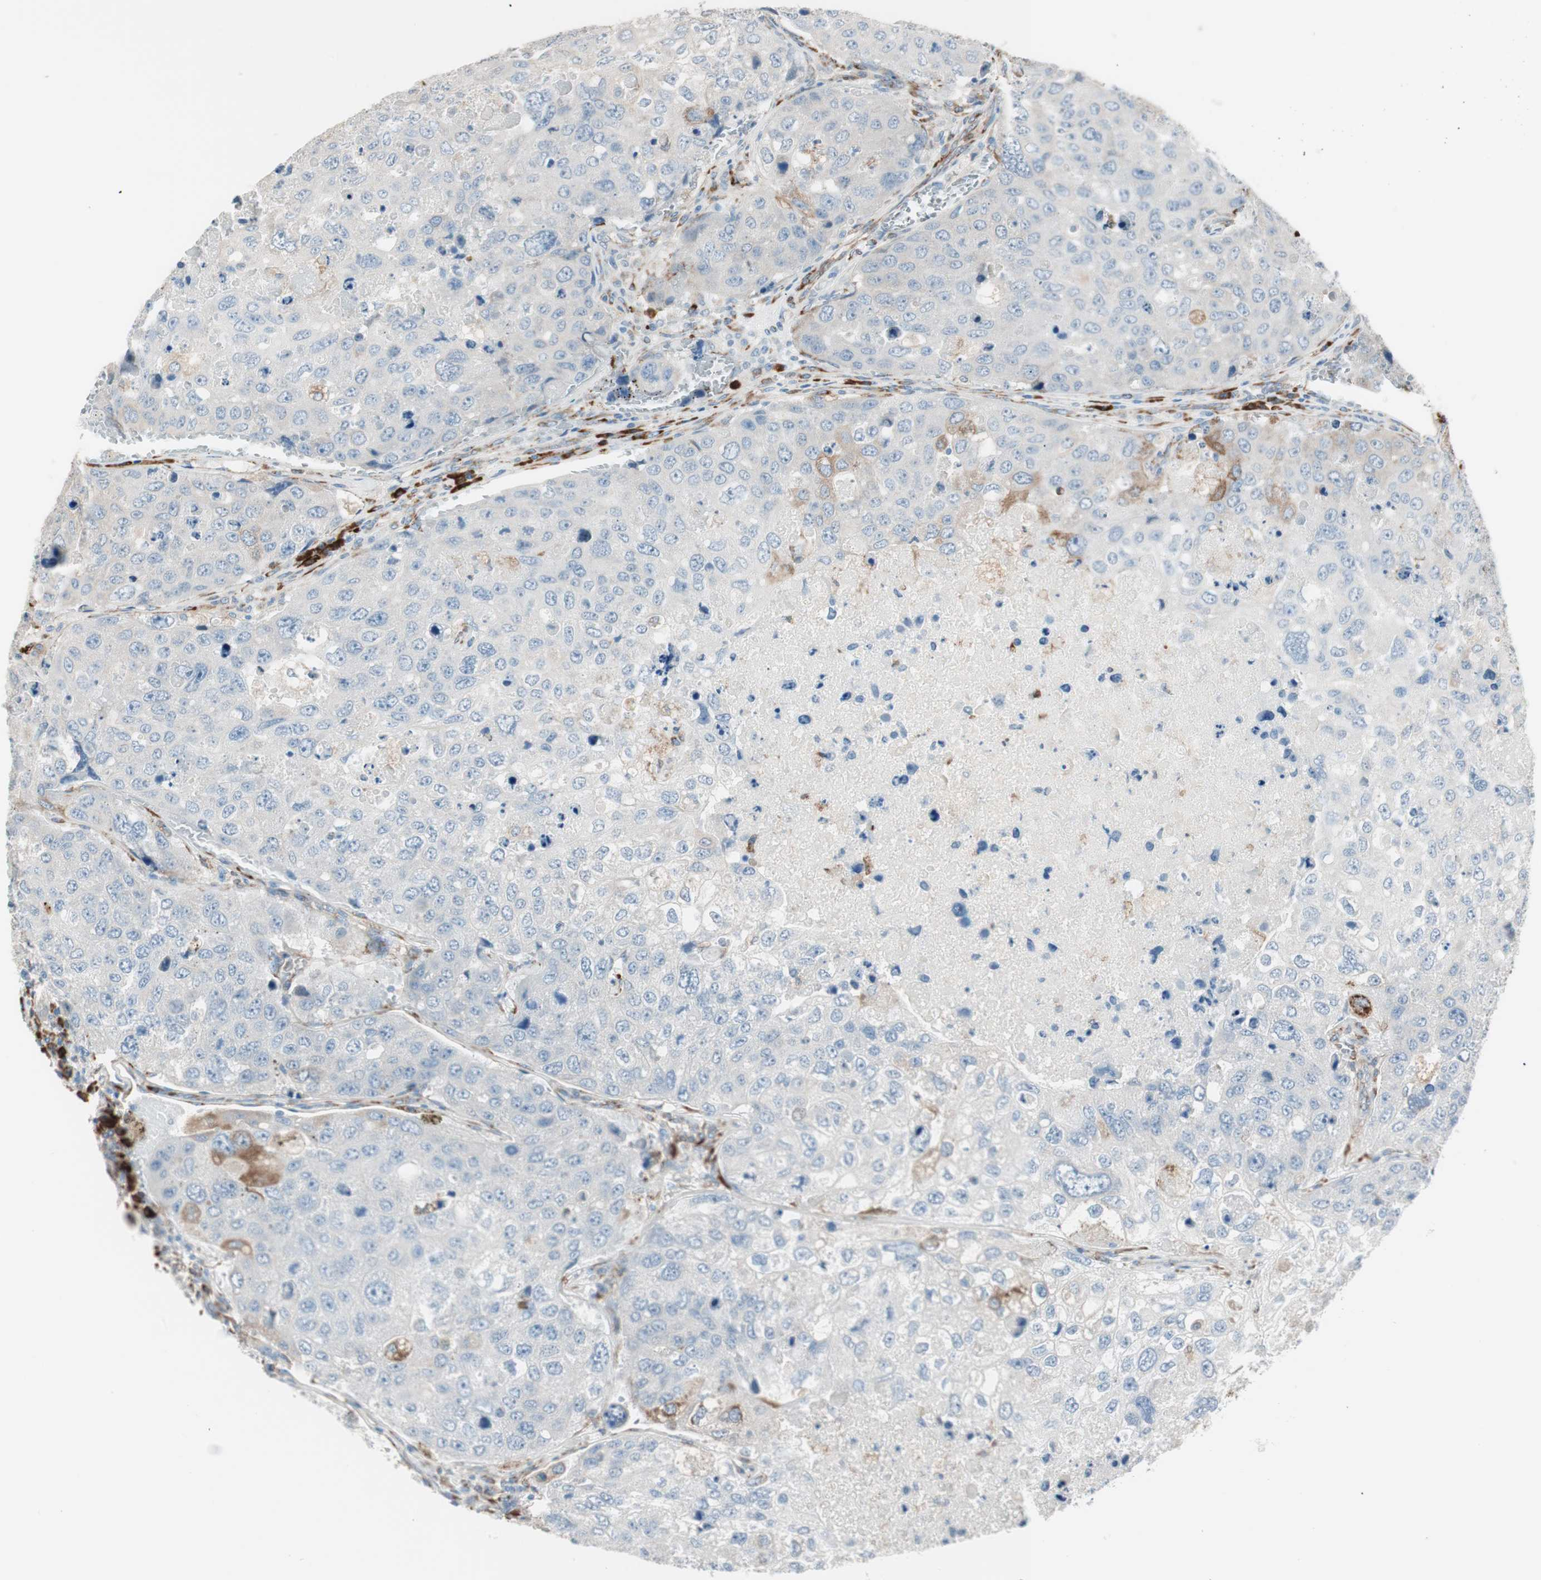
{"staining": {"intensity": "moderate", "quantity": "<25%", "location": "cytoplasmic/membranous"}, "tissue": "urothelial cancer", "cell_type": "Tumor cells", "image_type": "cancer", "snomed": [{"axis": "morphology", "description": "Urothelial carcinoma, High grade"}, {"axis": "topography", "description": "Lymph node"}, {"axis": "topography", "description": "Urinary bladder"}], "caption": "Immunohistochemistry staining of urothelial carcinoma (high-grade), which demonstrates low levels of moderate cytoplasmic/membranous positivity in about <25% of tumor cells indicating moderate cytoplasmic/membranous protein expression. The staining was performed using DAB (3,3'-diaminobenzidine) (brown) for protein detection and nuclei were counterstained in hematoxylin (blue).", "gene": "P4HTM", "patient": {"sex": "male", "age": 51}}